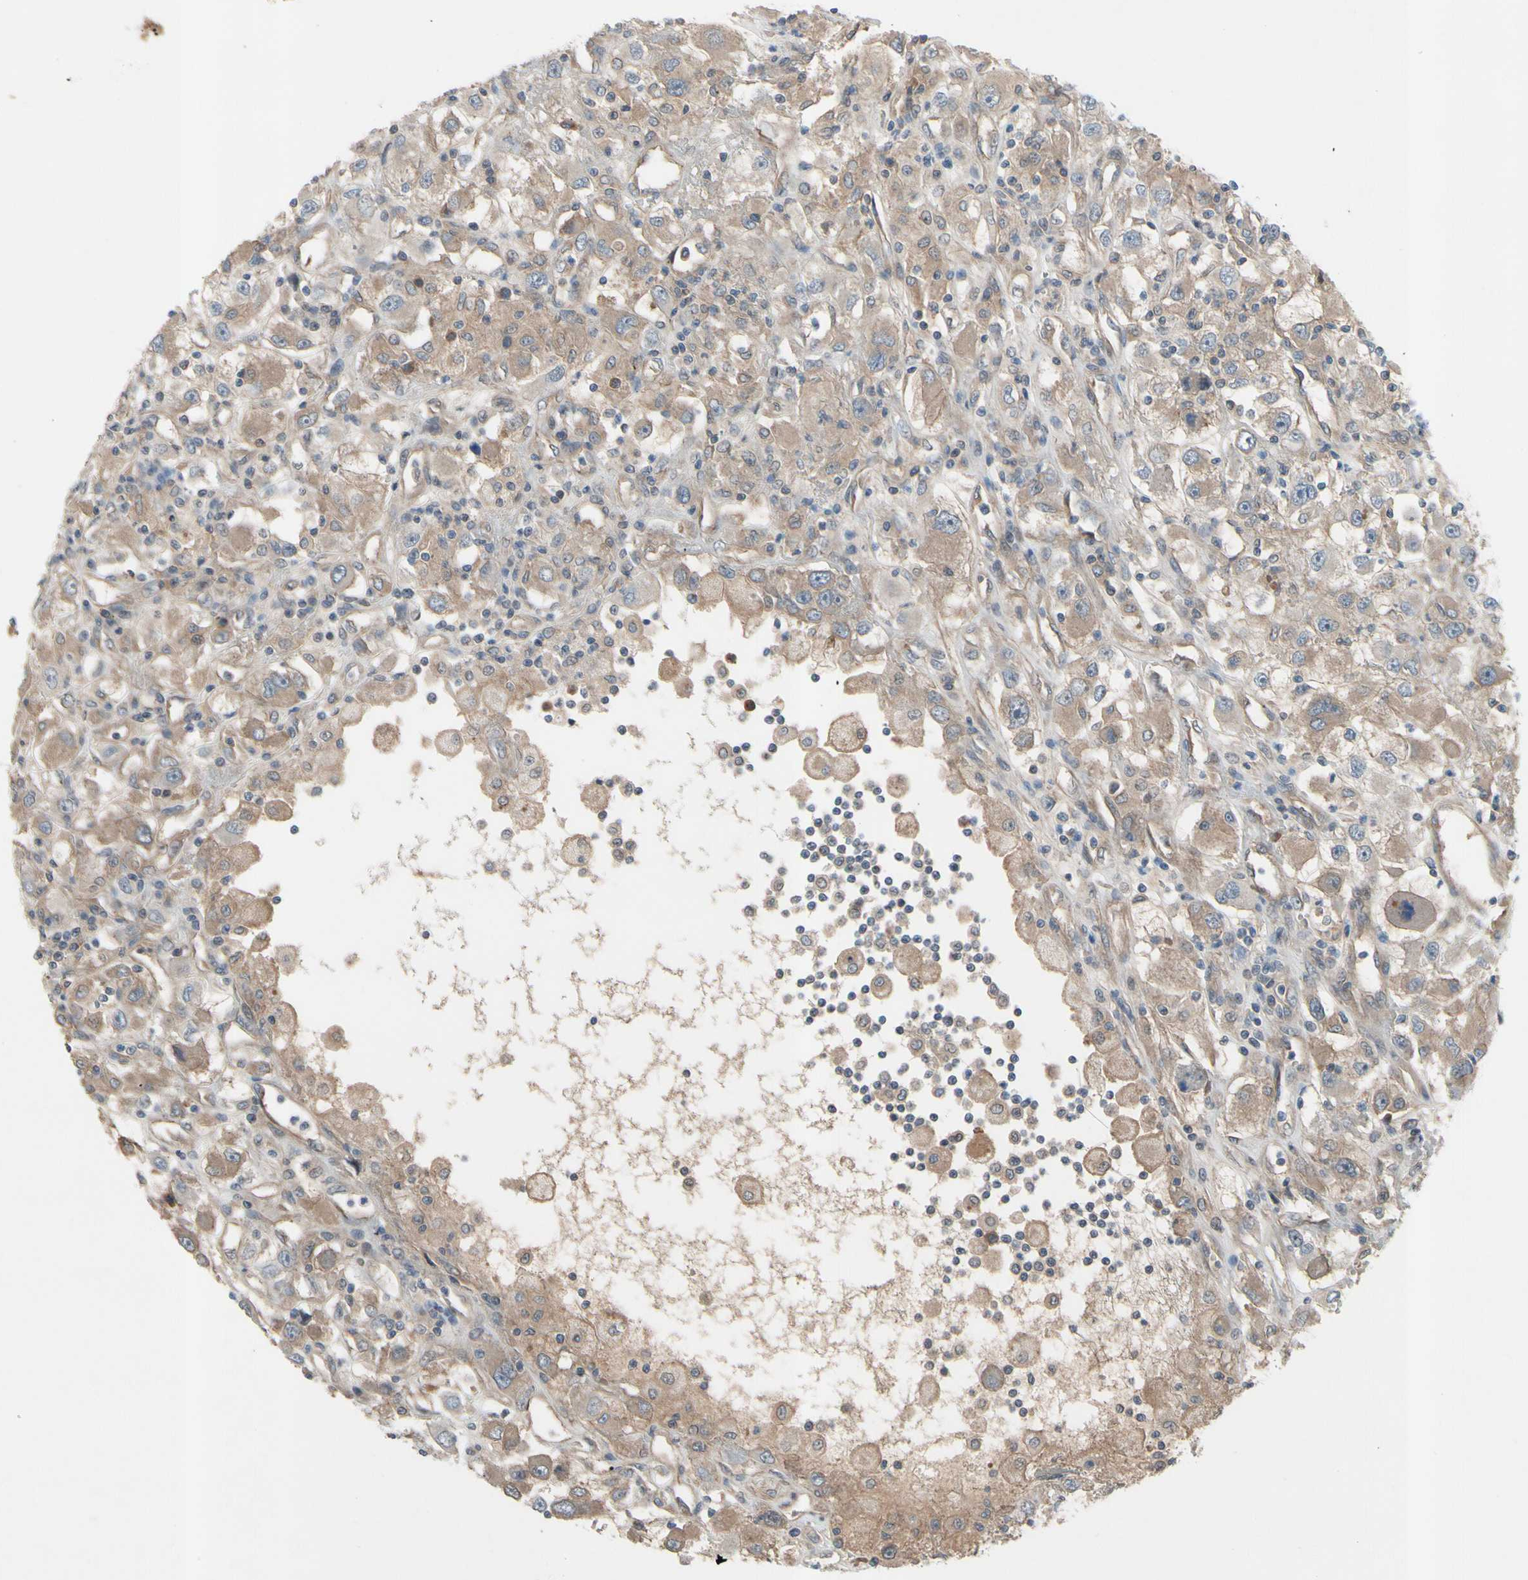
{"staining": {"intensity": "weak", "quantity": ">75%", "location": "cytoplasmic/membranous"}, "tissue": "renal cancer", "cell_type": "Tumor cells", "image_type": "cancer", "snomed": [{"axis": "morphology", "description": "Adenocarcinoma, NOS"}, {"axis": "topography", "description": "Kidney"}], "caption": "Human renal cancer stained with a brown dye reveals weak cytoplasmic/membranous positive staining in approximately >75% of tumor cells.", "gene": "ICAM5", "patient": {"sex": "female", "age": 52}}